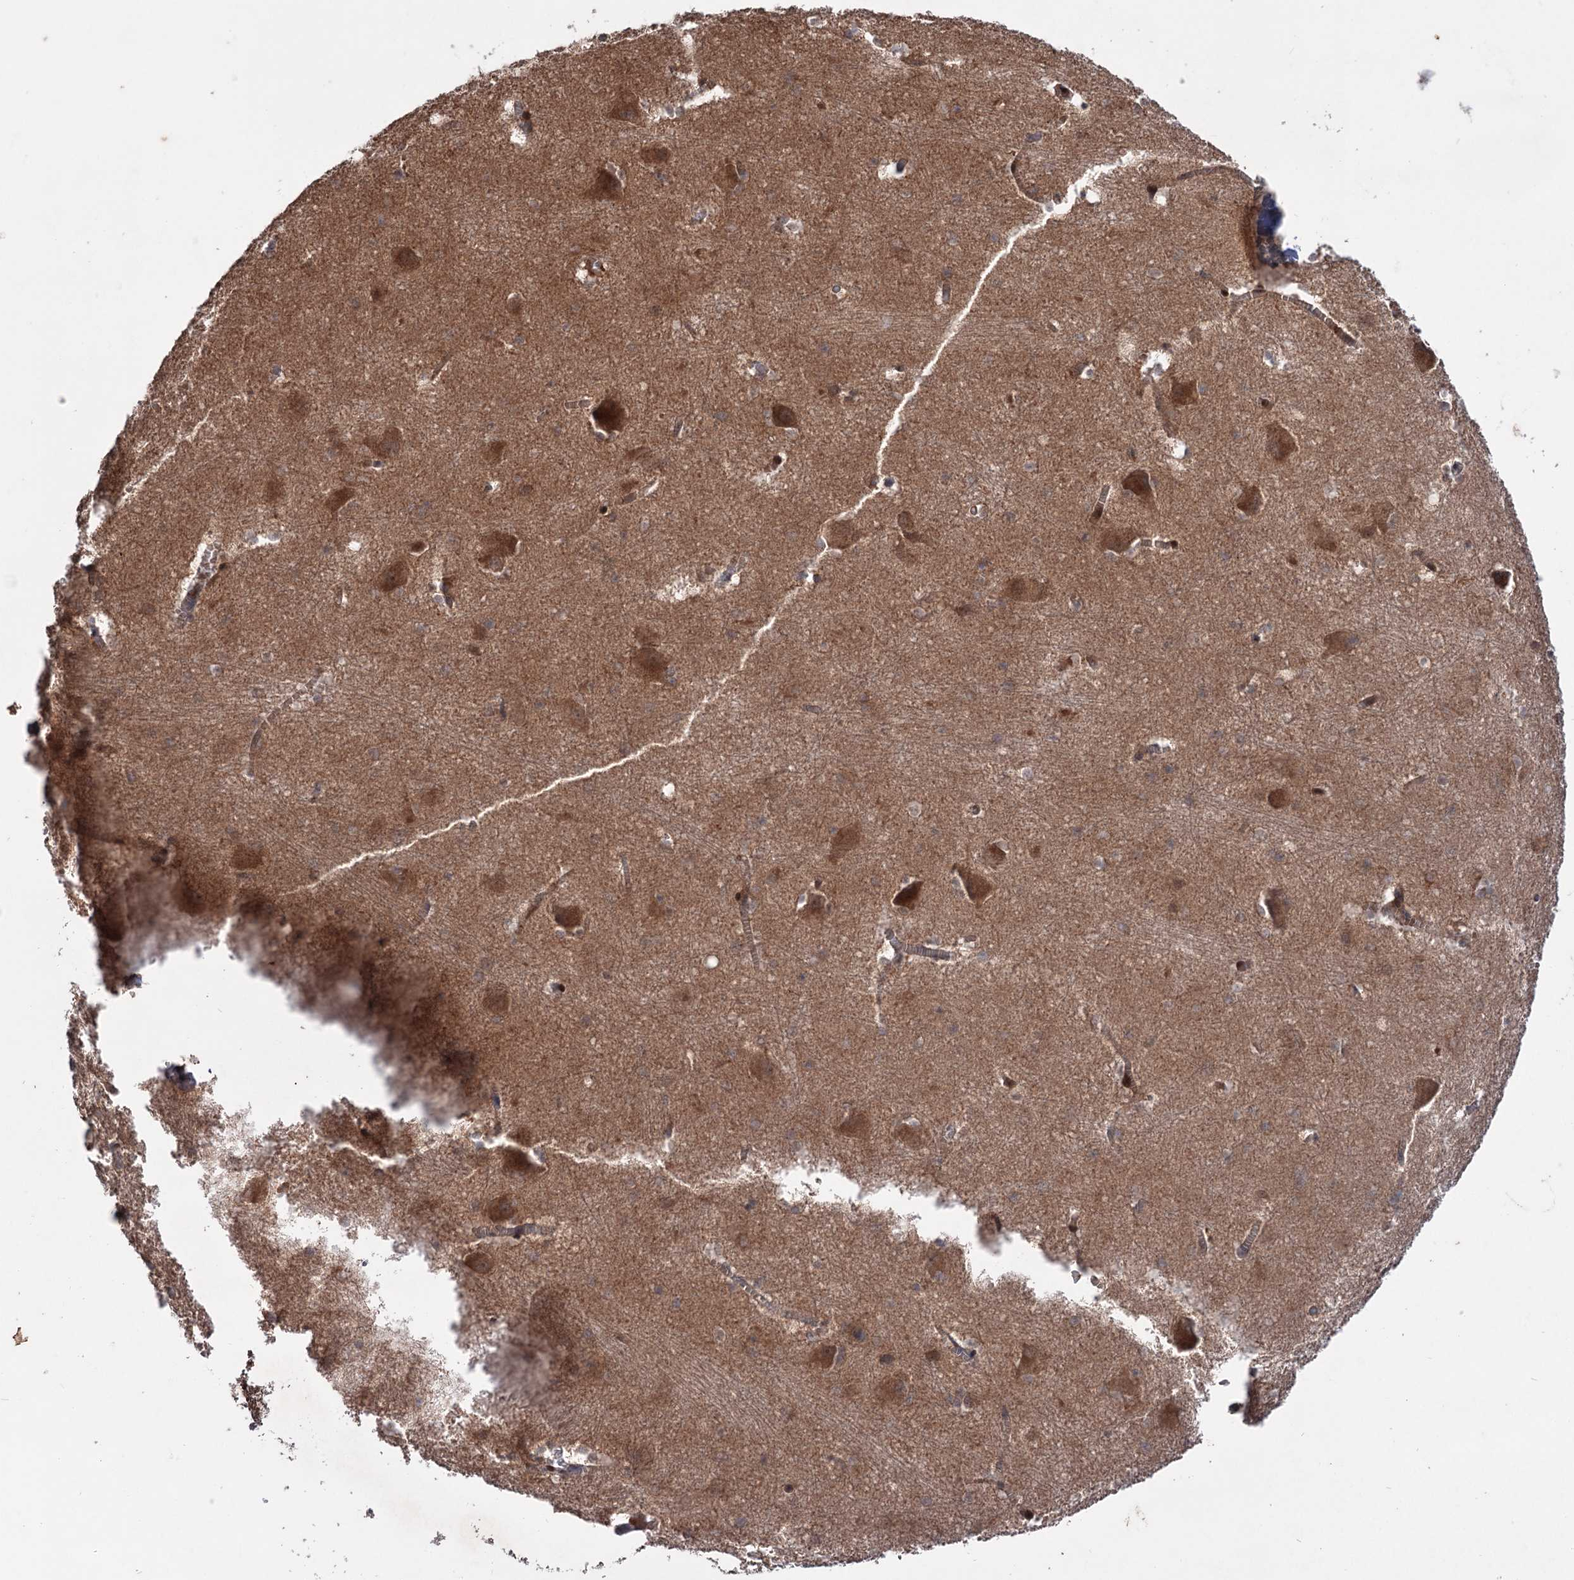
{"staining": {"intensity": "moderate", "quantity": "25%-75%", "location": "cytoplasmic/membranous"}, "tissue": "caudate", "cell_type": "Glial cells", "image_type": "normal", "snomed": [{"axis": "morphology", "description": "Normal tissue, NOS"}, {"axis": "topography", "description": "Lateral ventricle wall"}], "caption": "Immunohistochemistry photomicrograph of unremarkable caudate stained for a protein (brown), which shows medium levels of moderate cytoplasmic/membranous staining in about 25%-75% of glial cells.", "gene": "ADK", "patient": {"sex": "male", "age": 37}}